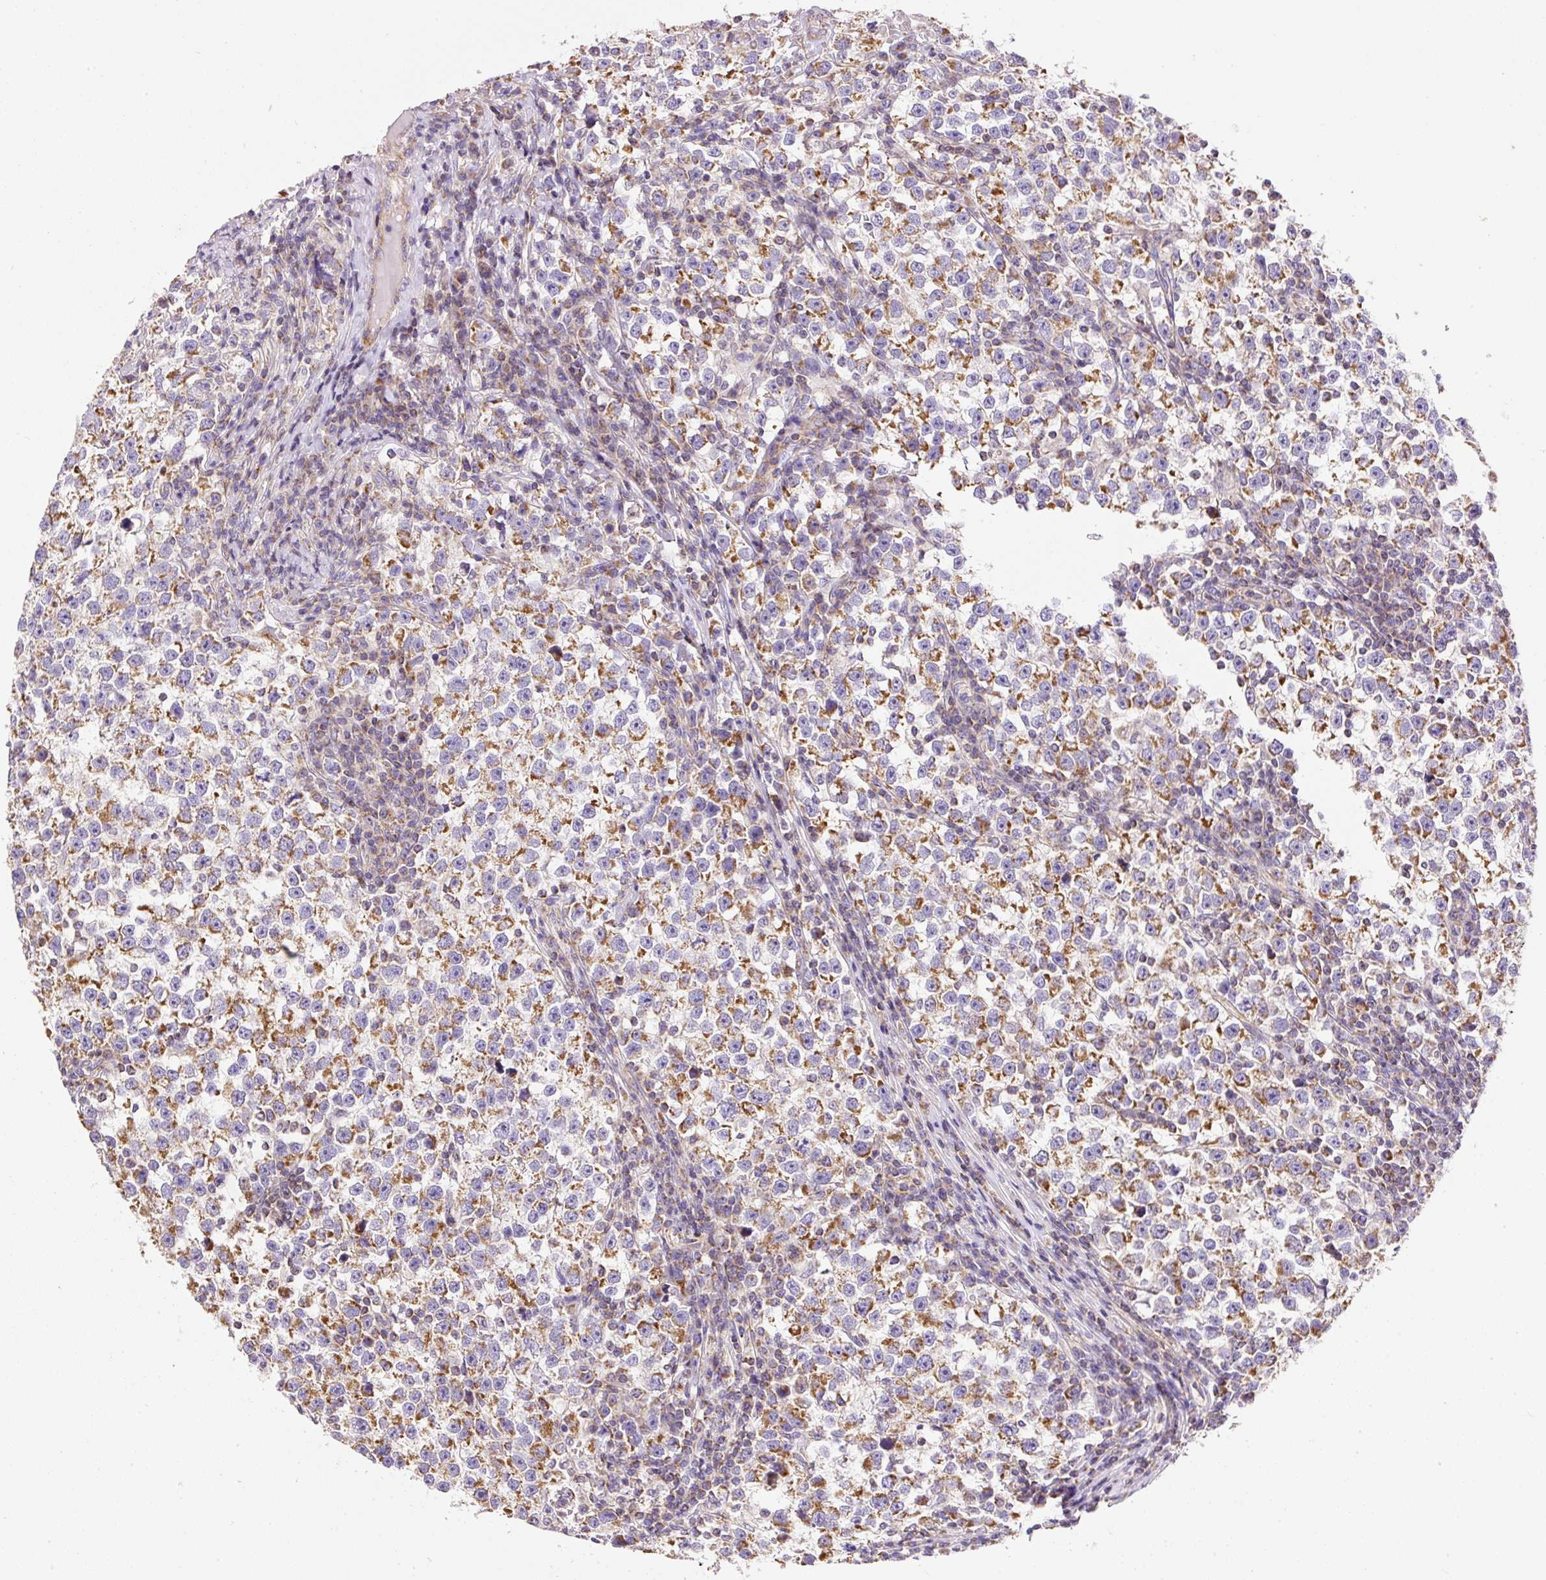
{"staining": {"intensity": "moderate", "quantity": ">75%", "location": "cytoplasmic/membranous"}, "tissue": "testis cancer", "cell_type": "Tumor cells", "image_type": "cancer", "snomed": [{"axis": "morphology", "description": "Normal tissue, NOS"}, {"axis": "morphology", "description": "Seminoma, NOS"}, {"axis": "topography", "description": "Testis"}], "caption": "Testis cancer (seminoma) was stained to show a protein in brown. There is medium levels of moderate cytoplasmic/membranous staining in about >75% of tumor cells.", "gene": "NDUFAF2", "patient": {"sex": "male", "age": 43}}